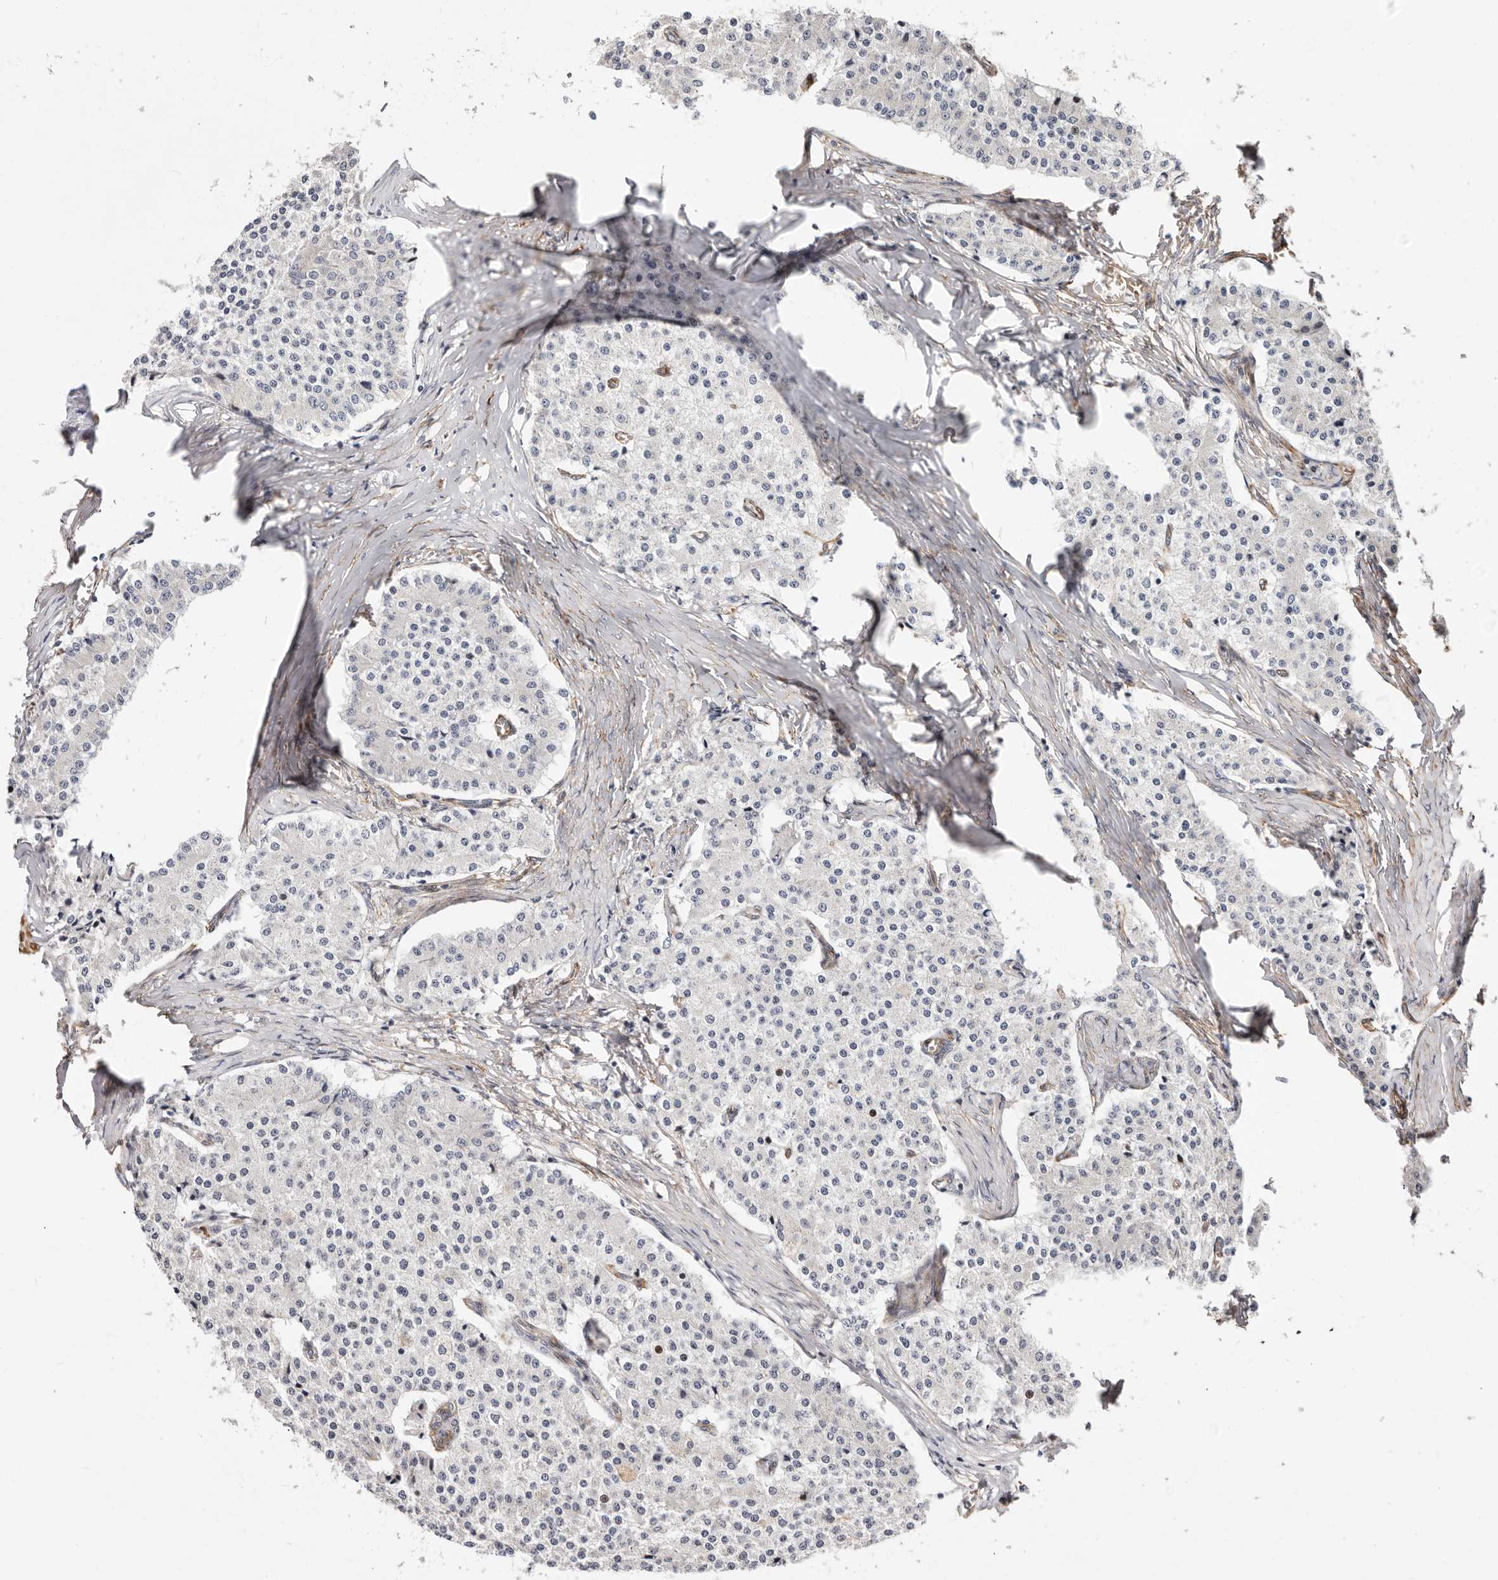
{"staining": {"intensity": "moderate", "quantity": "<25%", "location": "cytoplasmic/membranous,nuclear"}, "tissue": "carcinoid", "cell_type": "Tumor cells", "image_type": "cancer", "snomed": [{"axis": "morphology", "description": "Carcinoid, malignant, NOS"}, {"axis": "topography", "description": "Colon"}], "caption": "IHC staining of carcinoid, which shows low levels of moderate cytoplasmic/membranous and nuclear expression in about <25% of tumor cells indicating moderate cytoplasmic/membranous and nuclear protein staining. The staining was performed using DAB (3,3'-diaminobenzidine) (brown) for protein detection and nuclei were counterstained in hematoxylin (blue).", "gene": "EPHX3", "patient": {"sex": "female", "age": 52}}